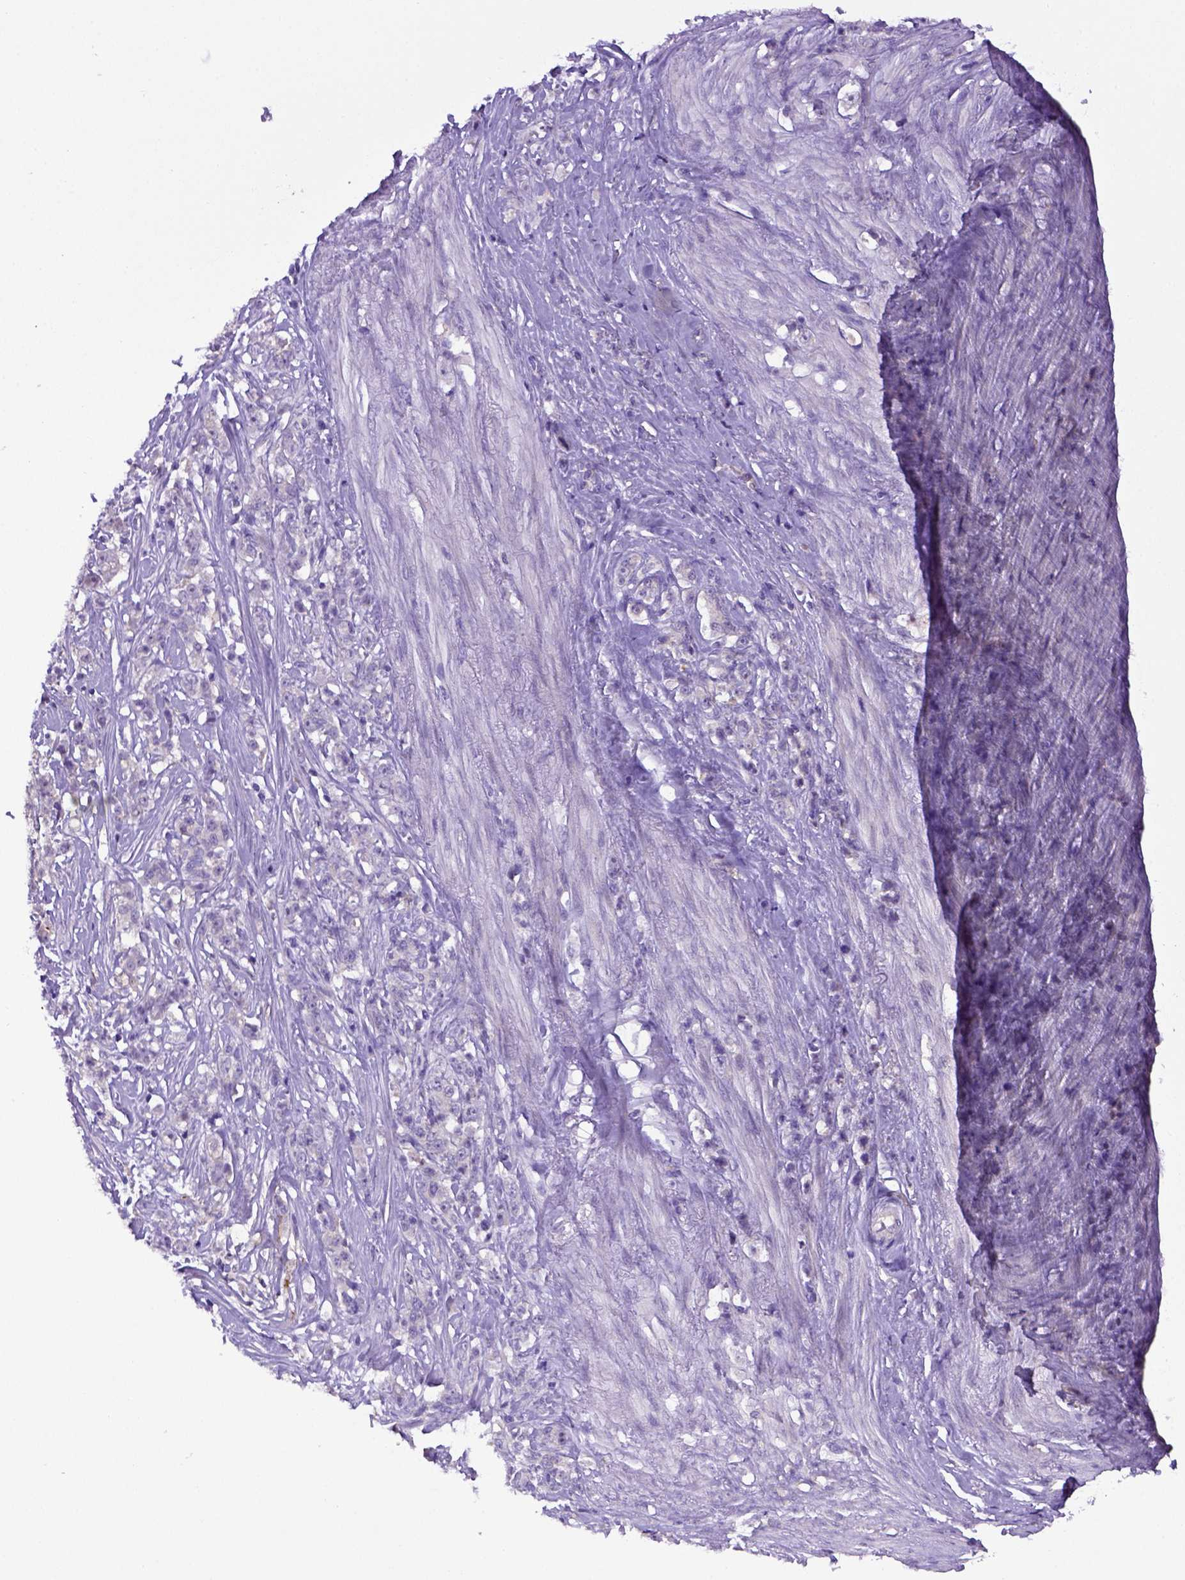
{"staining": {"intensity": "negative", "quantity": "none", "location": "none"}, "tissue": "stomach cancer", "cell_type": "Tumor cells", "image_type": "cancer", "snomed": [{"axis": "morphology", "description": "Adenocarcinoma, NOS"}, {"axis": "topography", "description": "Stomach, lower"}], "caption": "Immunohistochemical staining of adenocarcinoma (stomach) demonstrates no significant positivity in tumor cells.", "gene": "CD40", "patient": {"sex": "male", "age": 88}}